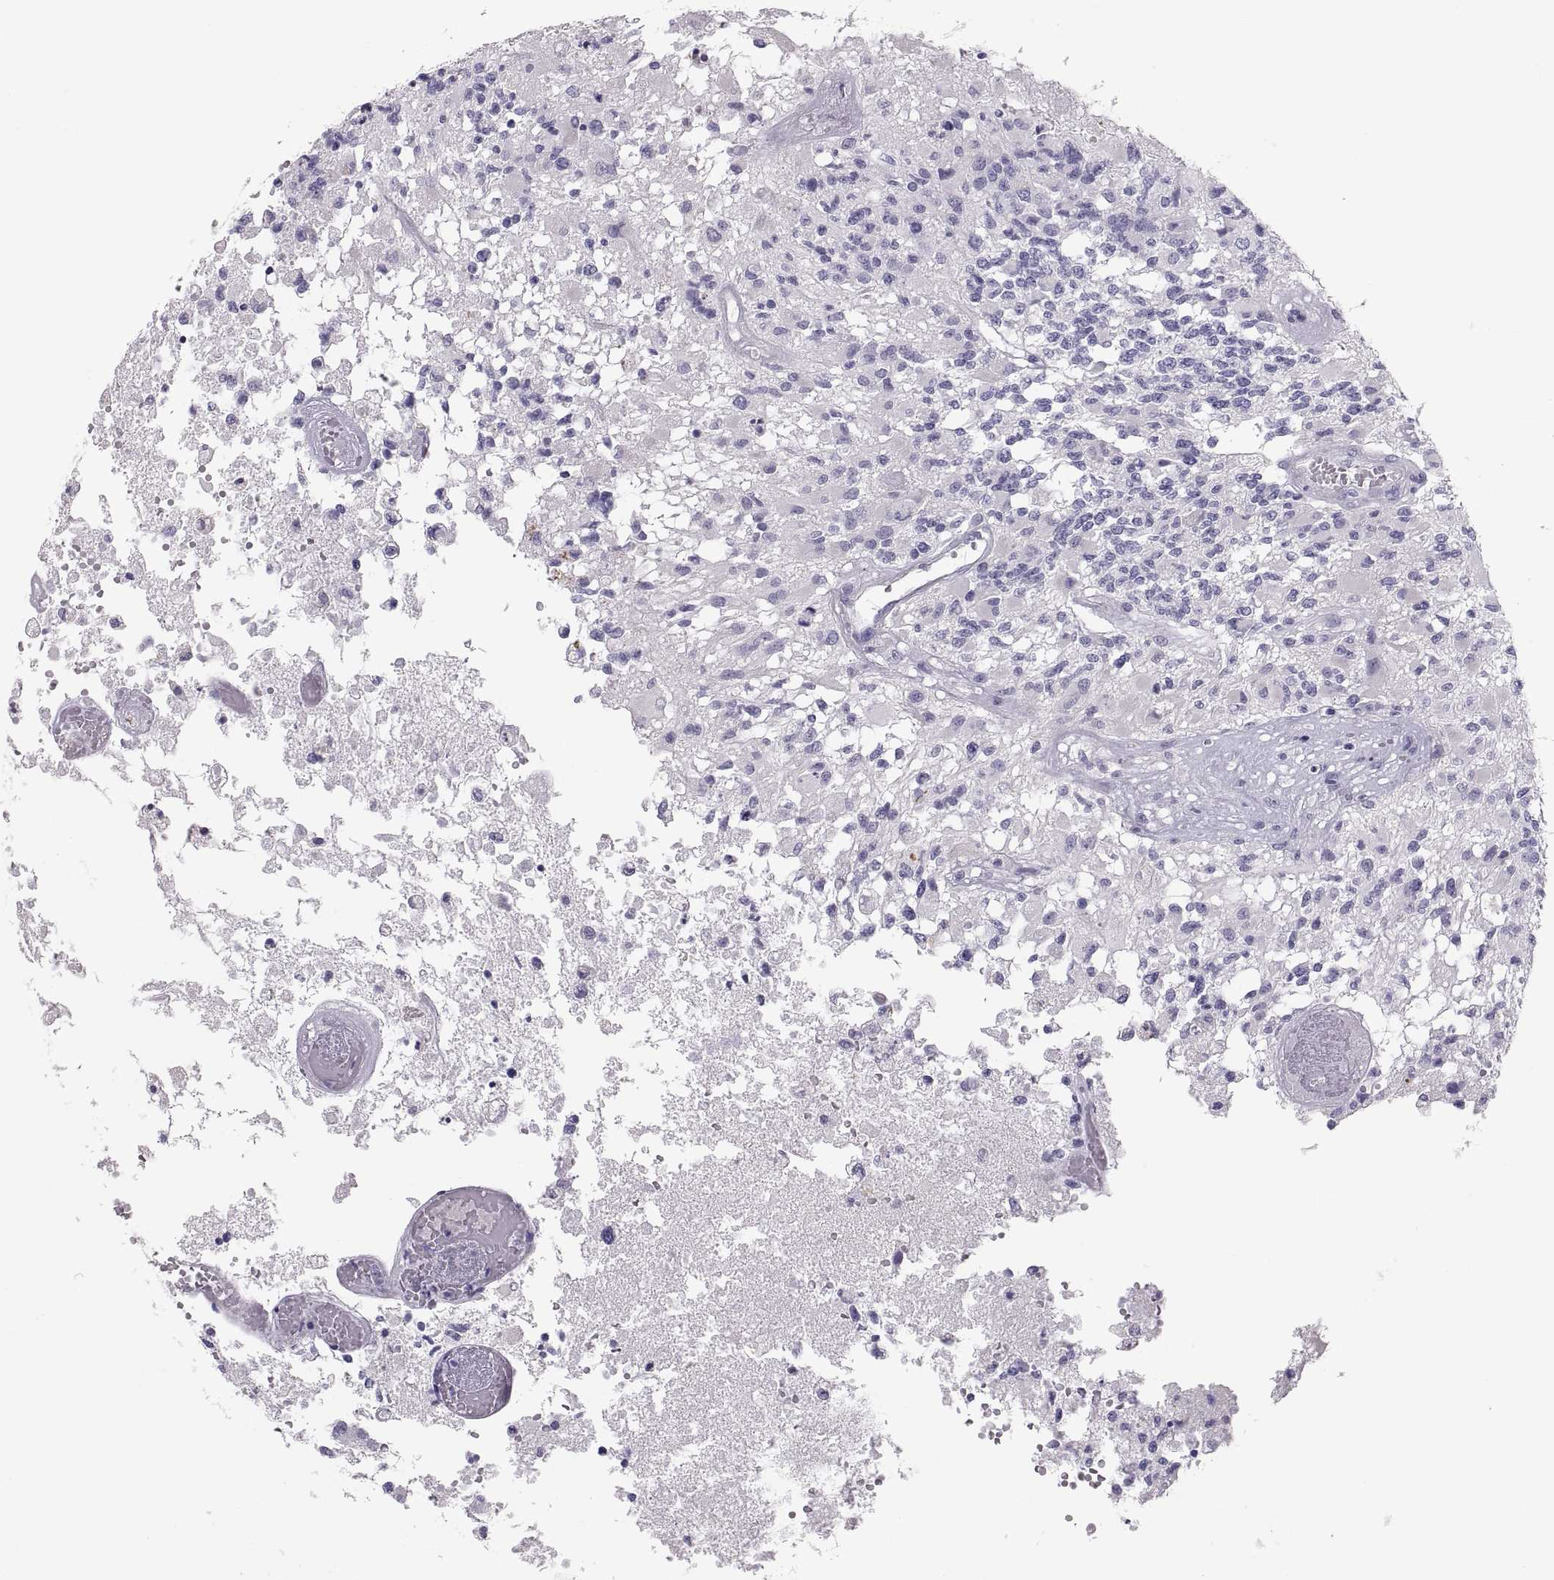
{"staining": {"intensity": "negative", "quantity": "none", "location": "none"}, "tissue": "glioma", "cell_type": "Tumor cells", "image_type": "cancer", "snomed": [{"axis": "morphology", "description": "Glioma, malignant, High grade"}, {"axis": "topography", "description": "Brain"}], "caption": "An immunohistochemistry histopathology image of malignant high-grade glioma is shown. There is no staining in tumor cells of malignant high-grade glioma. (DAB IHC with hematoxylin counter stain).", "gene": "MAGEB2", "patient": {"sex": "female", "age": 63}}